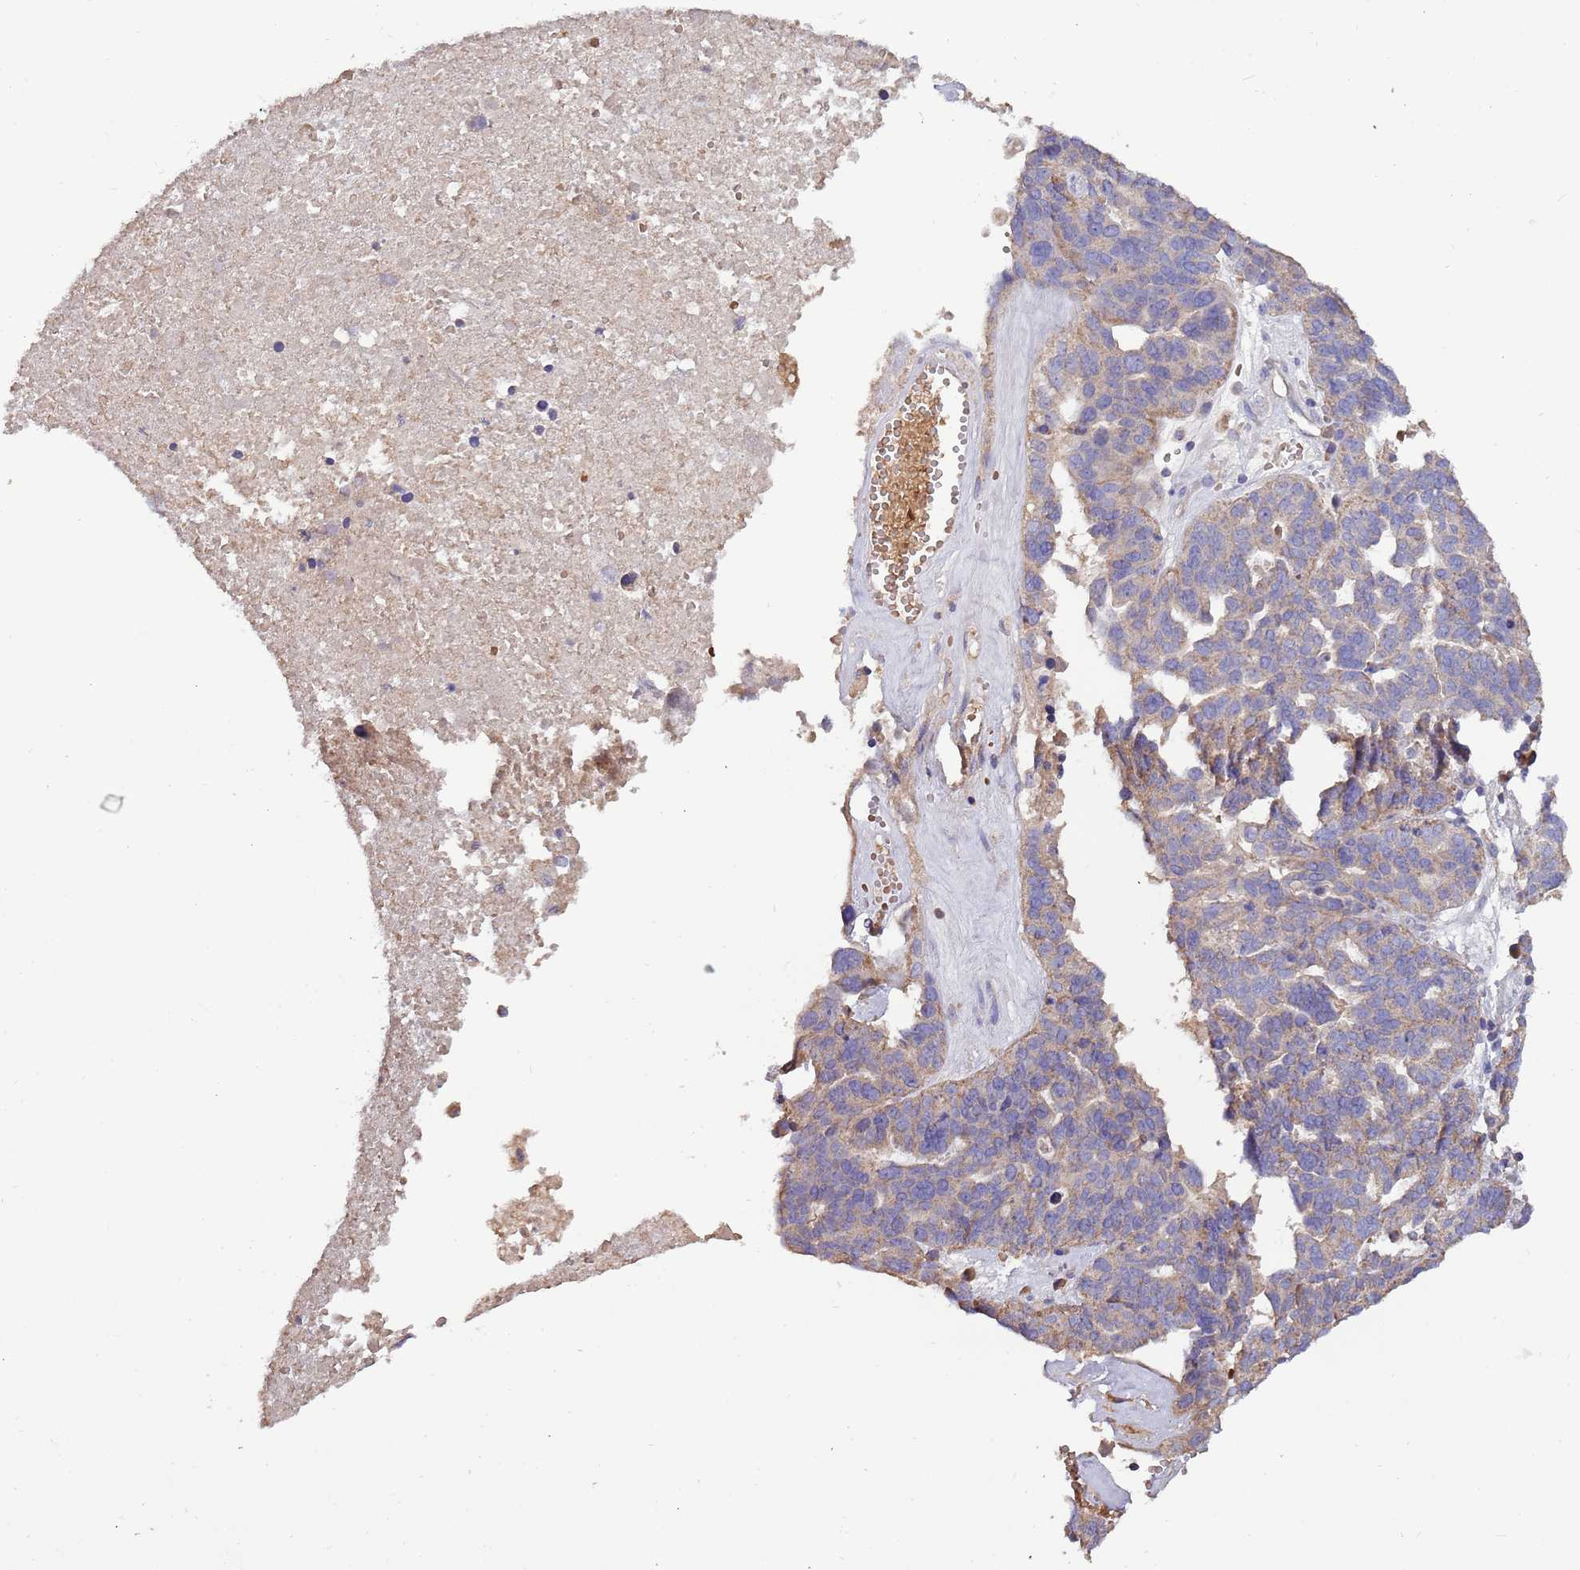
{"staining": {"intensity": "weak", "quantity": ">75%", "location": "cytoplasmic/membranous"}, "tissue": "ovarian cancer", "cell_type": "Tumor cells", "image_type": "cancer", "snomed": [{"axis": "morphology", "description": "Cystadenocarcinoma, serous, NOS"}, {"axis": "topography", "description": "Ovary"}], "caption": "Human ovarian serous cystadenocarcinoma stained with a protein marker displays weak staining in tumor cells.", "gene": "TRMO", "patient": {"sex": "female", "age": 59}}